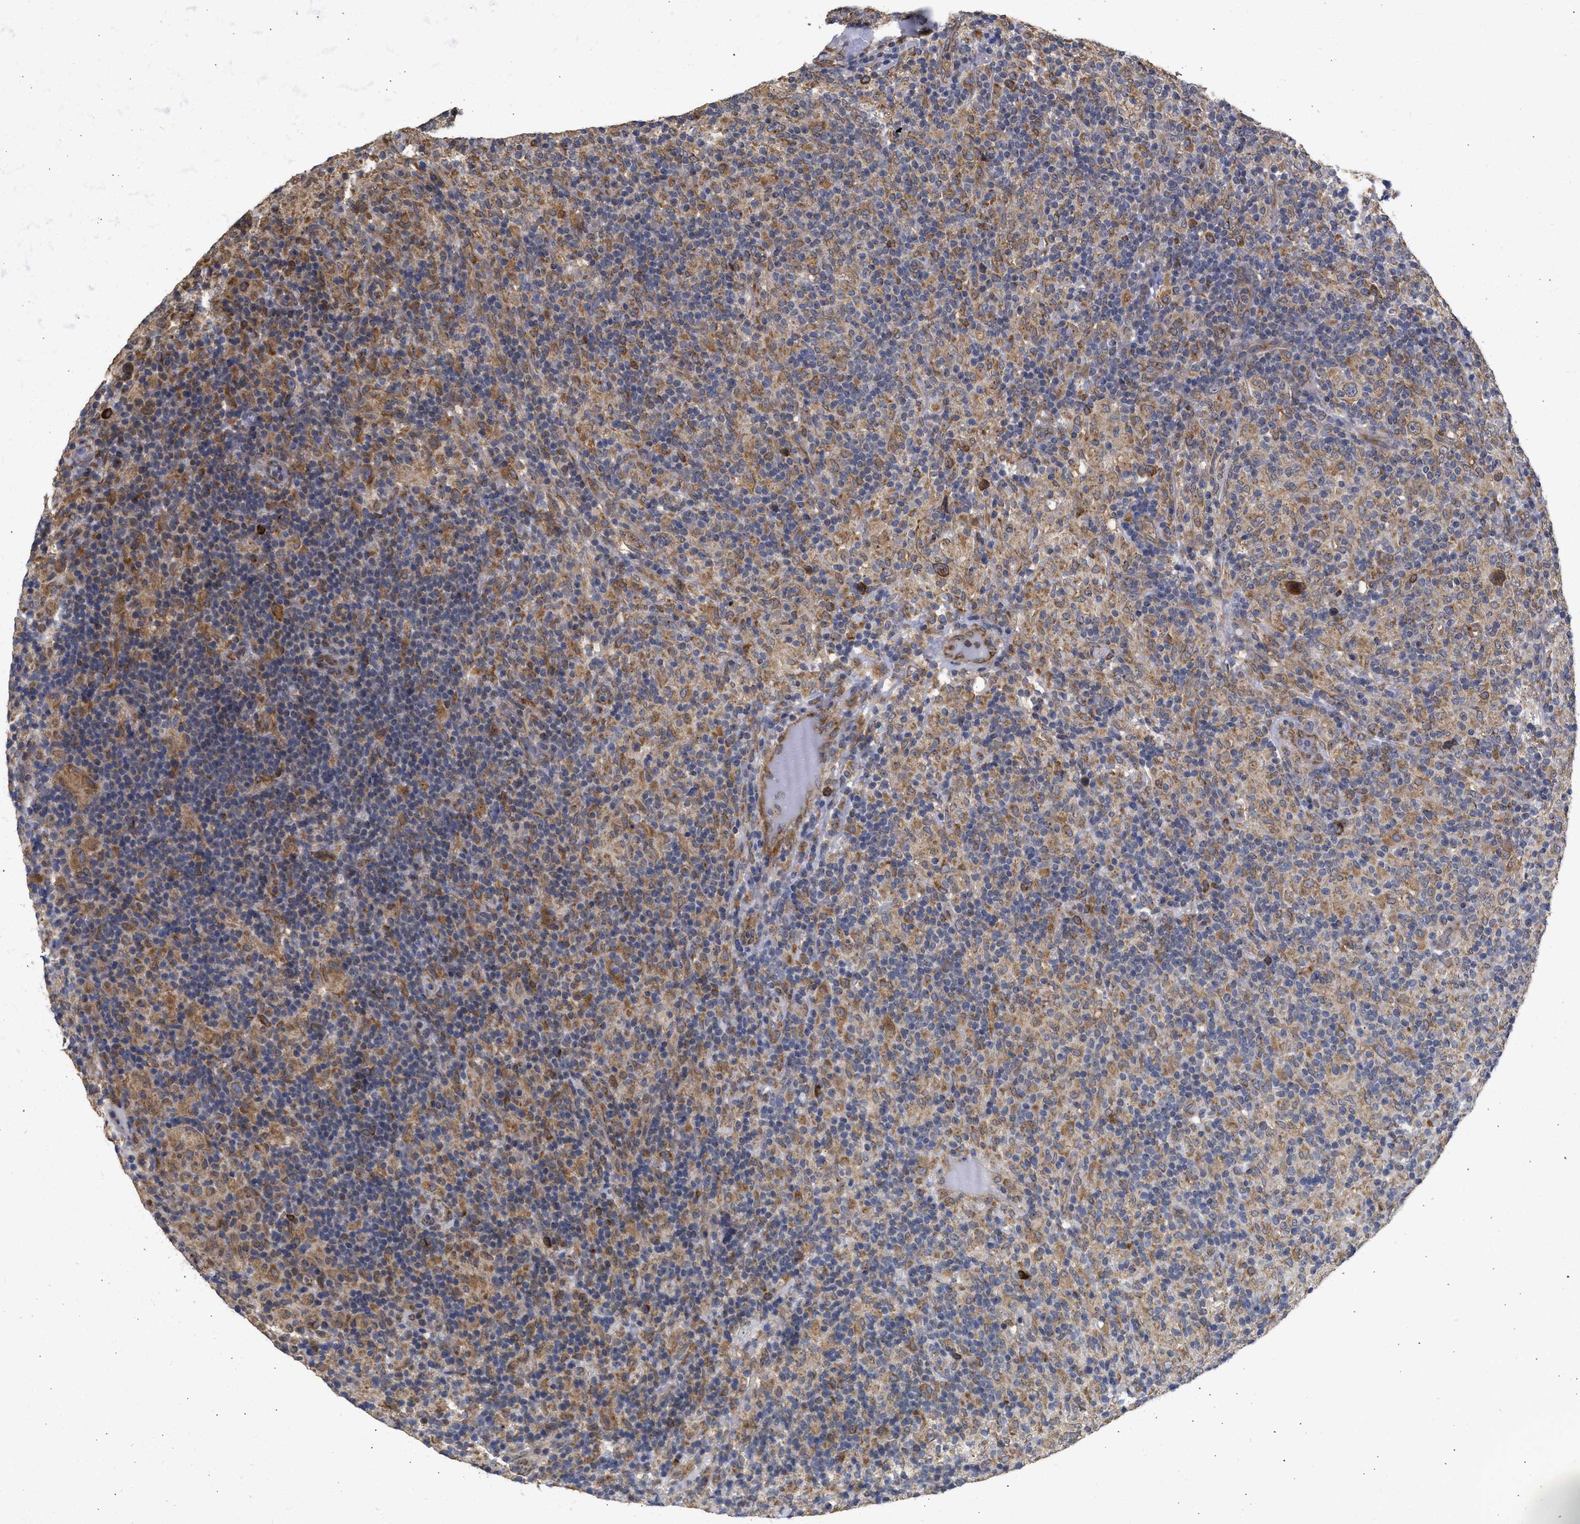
{"staining": {"intensity": "moderate", "quantity": ">75%", "location": "cytoplasmic/membranous"}, "tissue": "lymphoma", "cell_type": "Tumor cells", "image_type": "cancer", "snomed": [{"axis": "morphology", "description": "Hodgkin's disease, NOS"}, {"axis": "topography", "description": "Lymph node"}], "caption": "Protein staining by immunohistochemistry exhibits moderate cytoplasmic/membranous expression in about >75% of tumor cells in lymphoma. (DAB = brown stain, brightfield microscopy at high magnification).", "gene": "DNAJC1", "patient": {"sex": "male", "age": 70}}